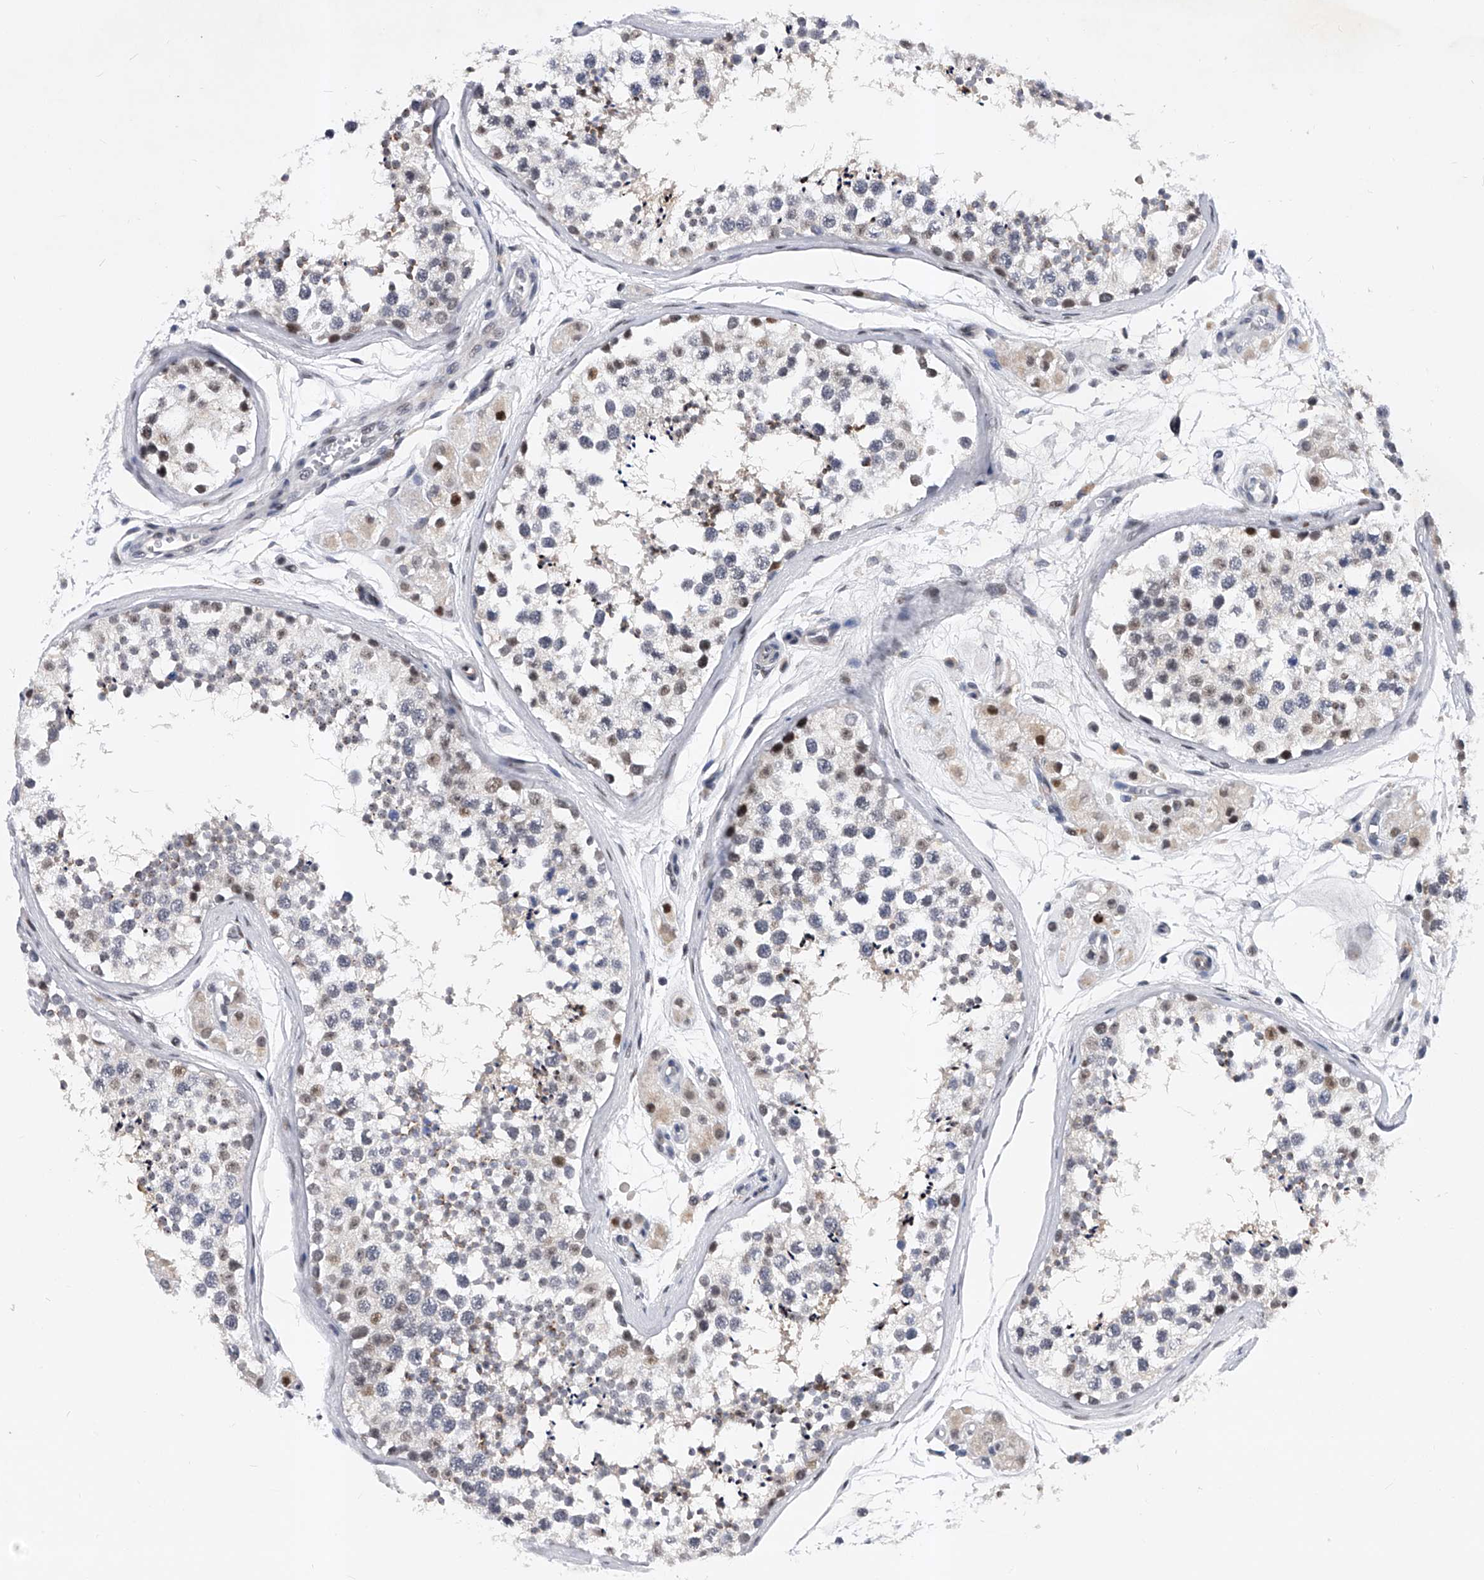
{"staining": {"intensity": "moderate", "quantity": "<25%", "location": "cytoplasmic/membranous,nuclear"}, "tissue": "testis", "cell_type": "Cells in seminiferous ducts", "image_type": "normal", "snomed": [{"axis": "morphology", "description": "Normal tissue, NOS"}, {"axis": "topography", "description": "Testis"}], "caption": "Protein staining of normal testis displays moderate cytoplasmic/membranous,nuclear expression in about <25% of cells in seminiferous ducts. (DAB IHC, brown staining for protein, blue staining for nuclei).", "gene": "TESK2", "patient": {"sex": "male", "age": 56}}